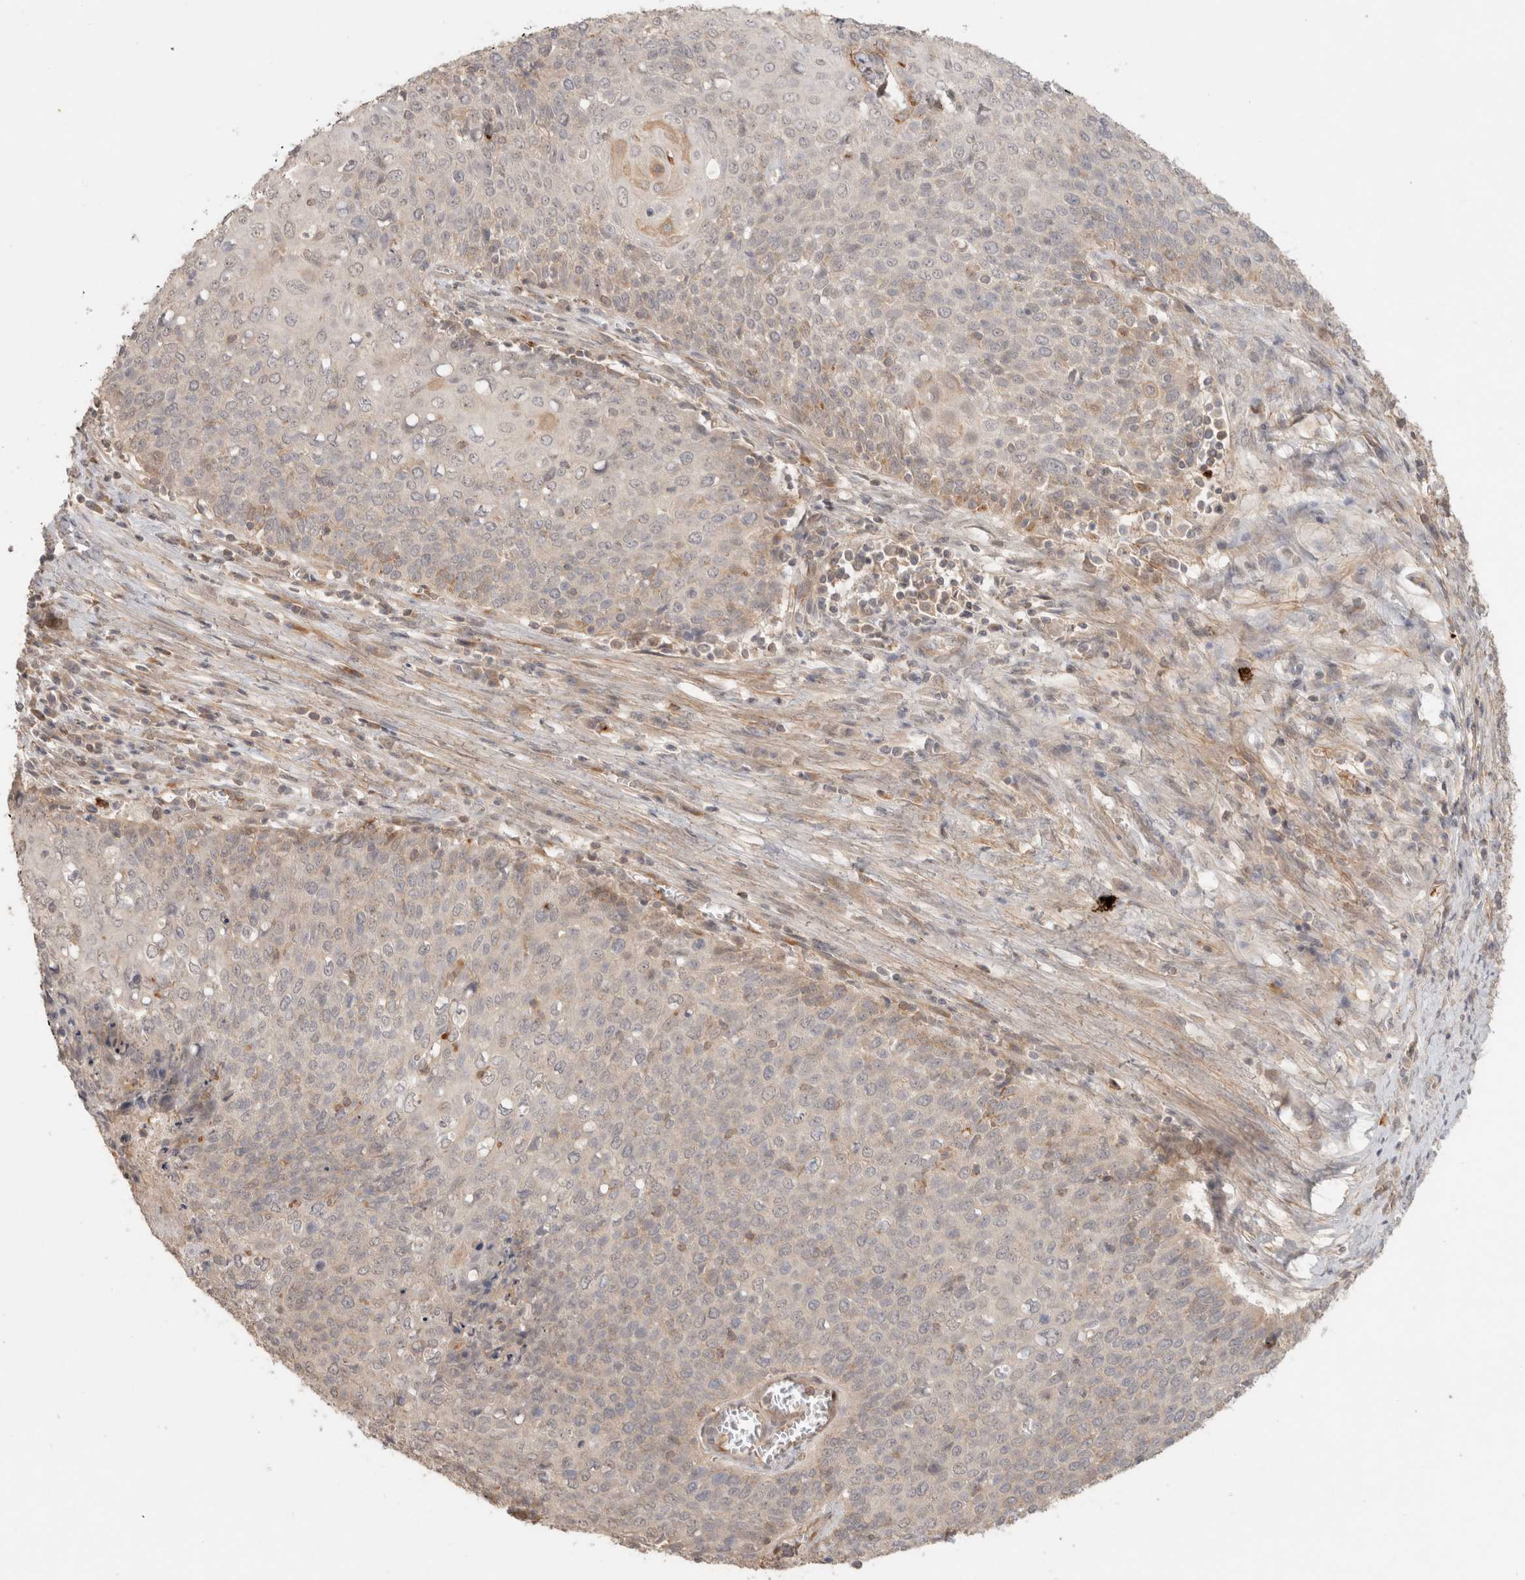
{"staining": {"intensity": "weak", "quantity": "<25%", "location": "cytoplasmic/membranous"}, "tissue": "cervical cancer", "cell_type": "Tumor cells", "image_type": "cancer", "snomed": [{"axis": "morphology", "description": "Squamous cell carcinoma, NOS"}, {"axis": "topography", "description": "Cervix"}], "caption": "Squamous cell carcinoma (cervical) was stained to show a protein in brown. There is no significant positivity in tumor cells.", "gene": "HSPG2", "patient": {"sex": "female", "age": 39}}